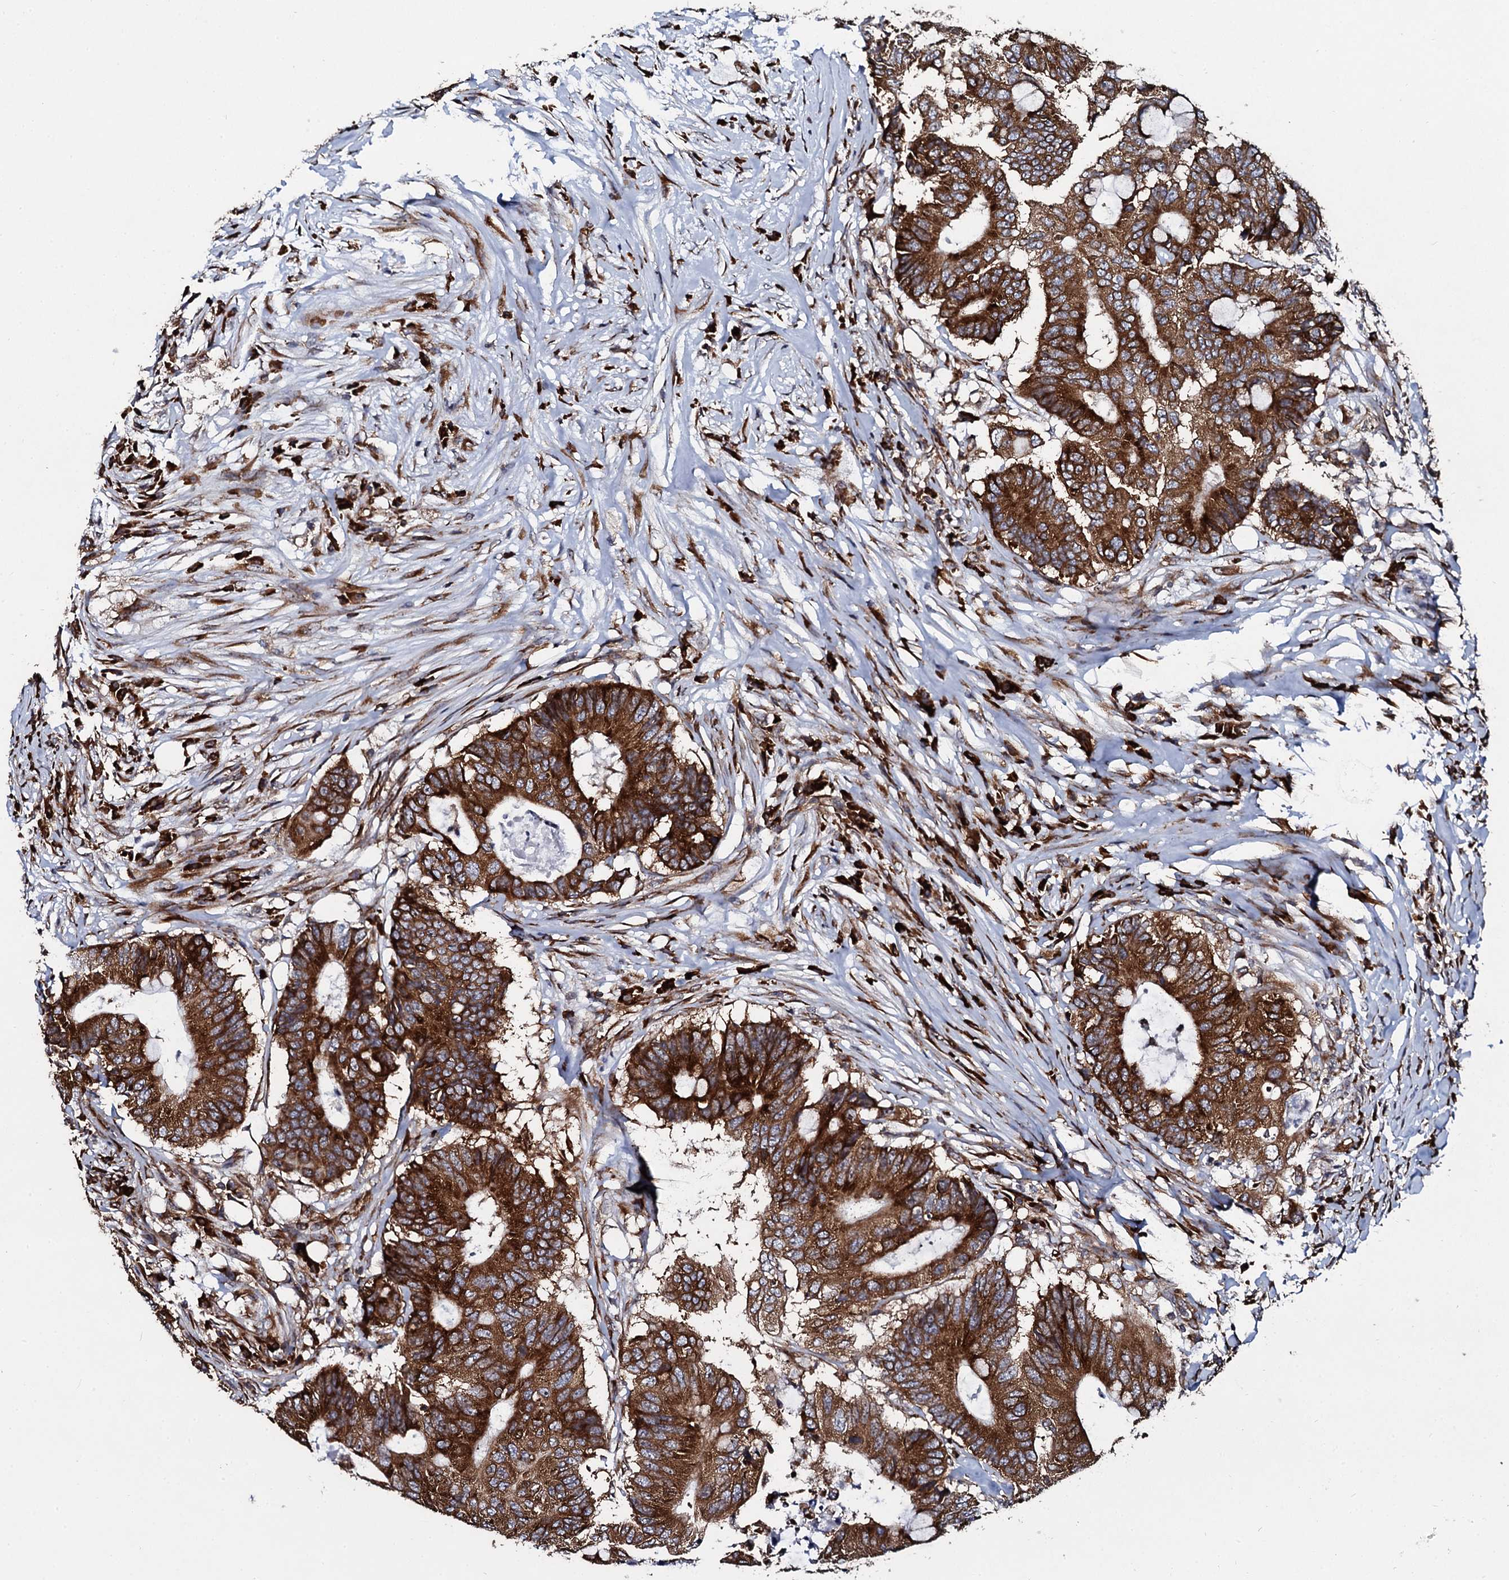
{"staining": {"intensity": "strong", "quantity": ">75%", "location": "cytoplasmic/membranous"}, "tissue": "colorectal cancer", "cell_type": "Tumor cells", "image_type": "cancer", "snomed": [{"axis": "morphology", "description": "Adenocarcinoma, NOS"}, {"axis": "topography", "description": "Colon"}], "caption": "There is high levels of strong cytoplasmic/membranous positivity in tumor cells of adenocarcinoma (colorectal), as demonstrated by immunohistochemical staining (brown color).", "gene": "SPTY2D1", "patient": {"sex": "male", "age": 71}}